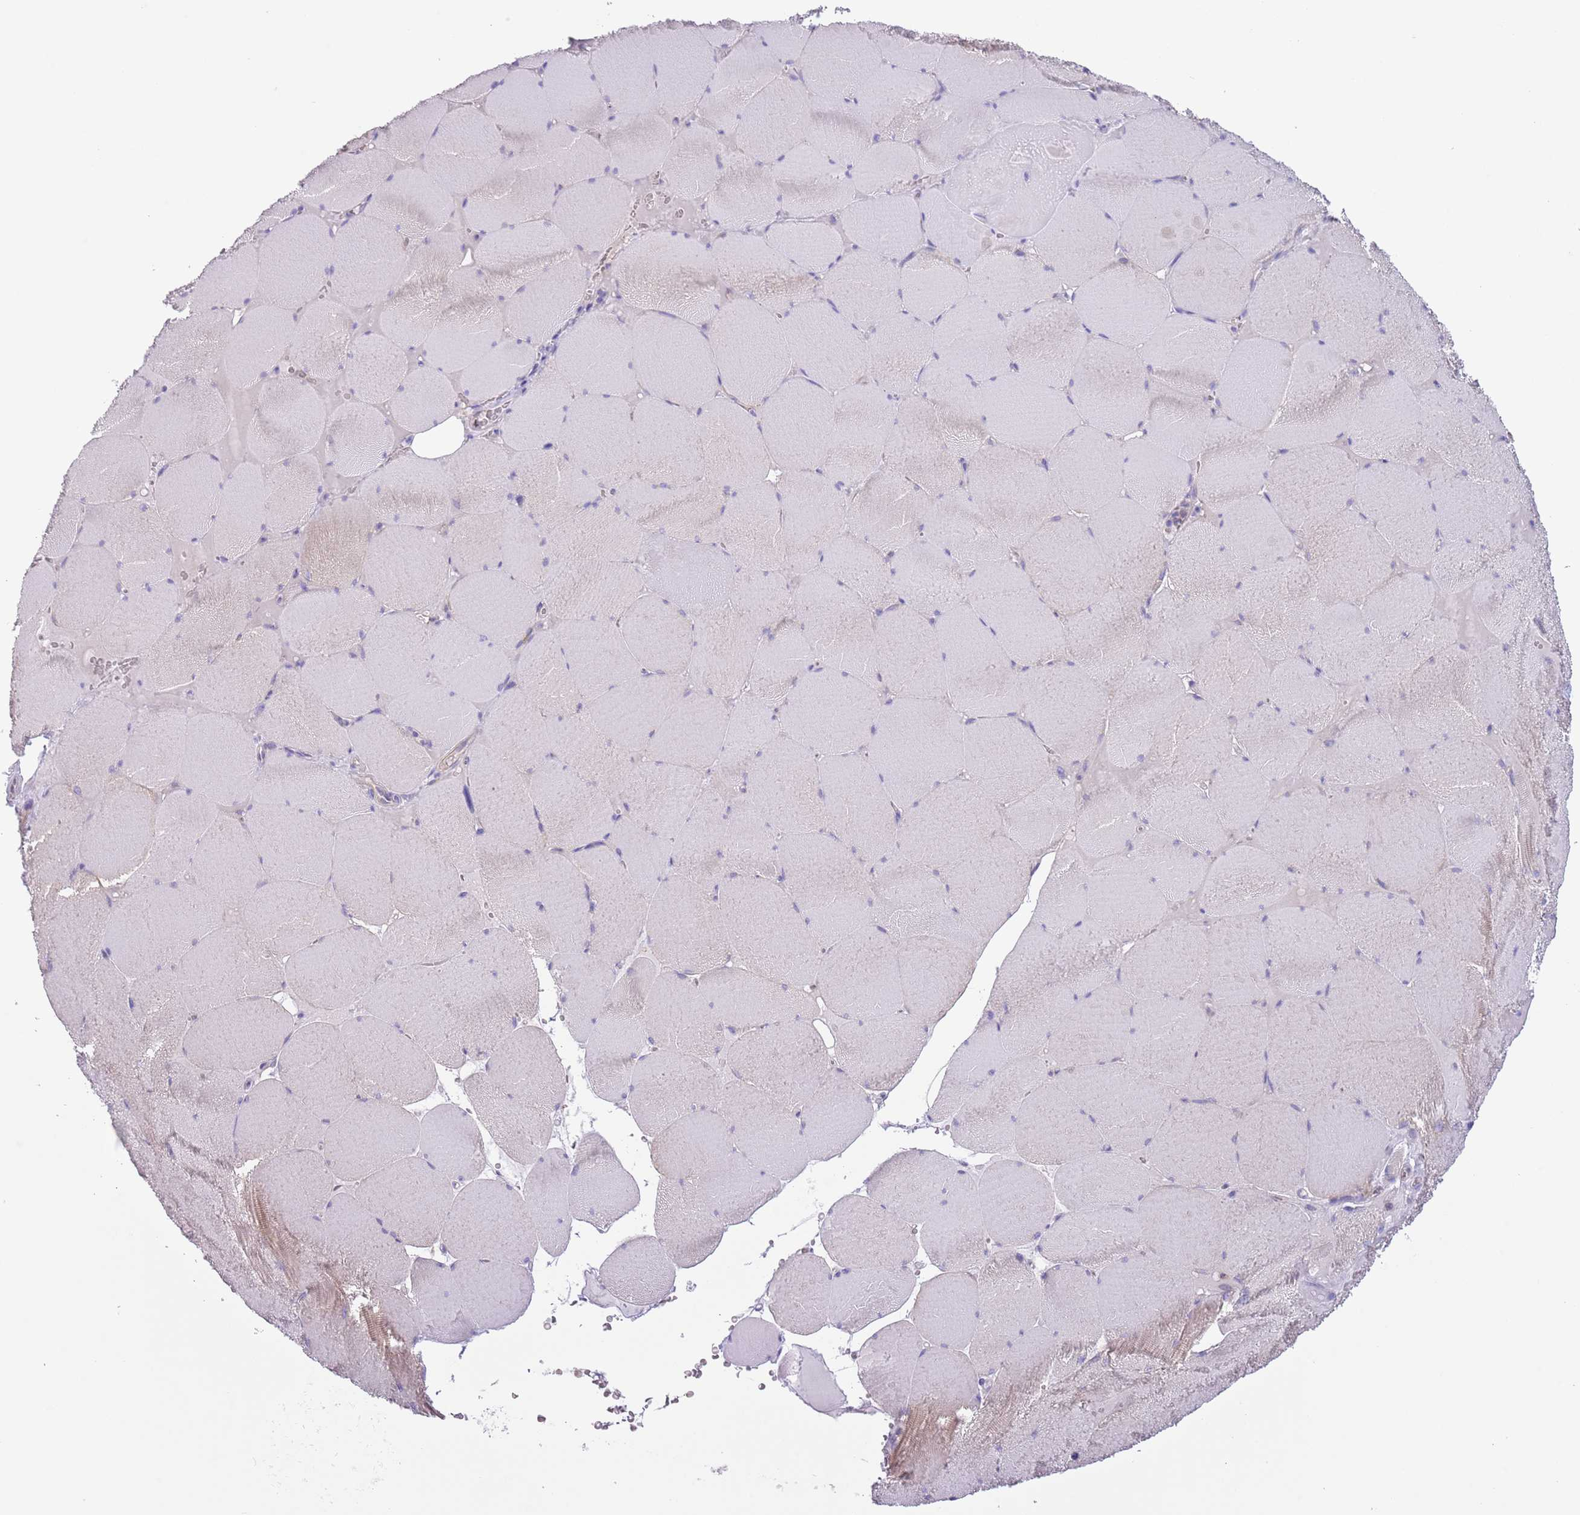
{"staining": {"intensity": "negative", "quantity": "none", "location": "none"}, "tissue": "skeletal muscle", "cell_type": "Myocytes", "image_type": "normal", "snomed": [{"axis": "morphology", "description": "Normal tissue, NOS"}, {"axis": "topography", "description": "Skeletal muscle"}, {"axis": "topography", "description": "Head-Neck"}], "caption": "IHC of benign skeletal muscle demonstrates no expression in myocytes.", "gene": "RBP3", "patient": {"sex": "male", "age": 66}}